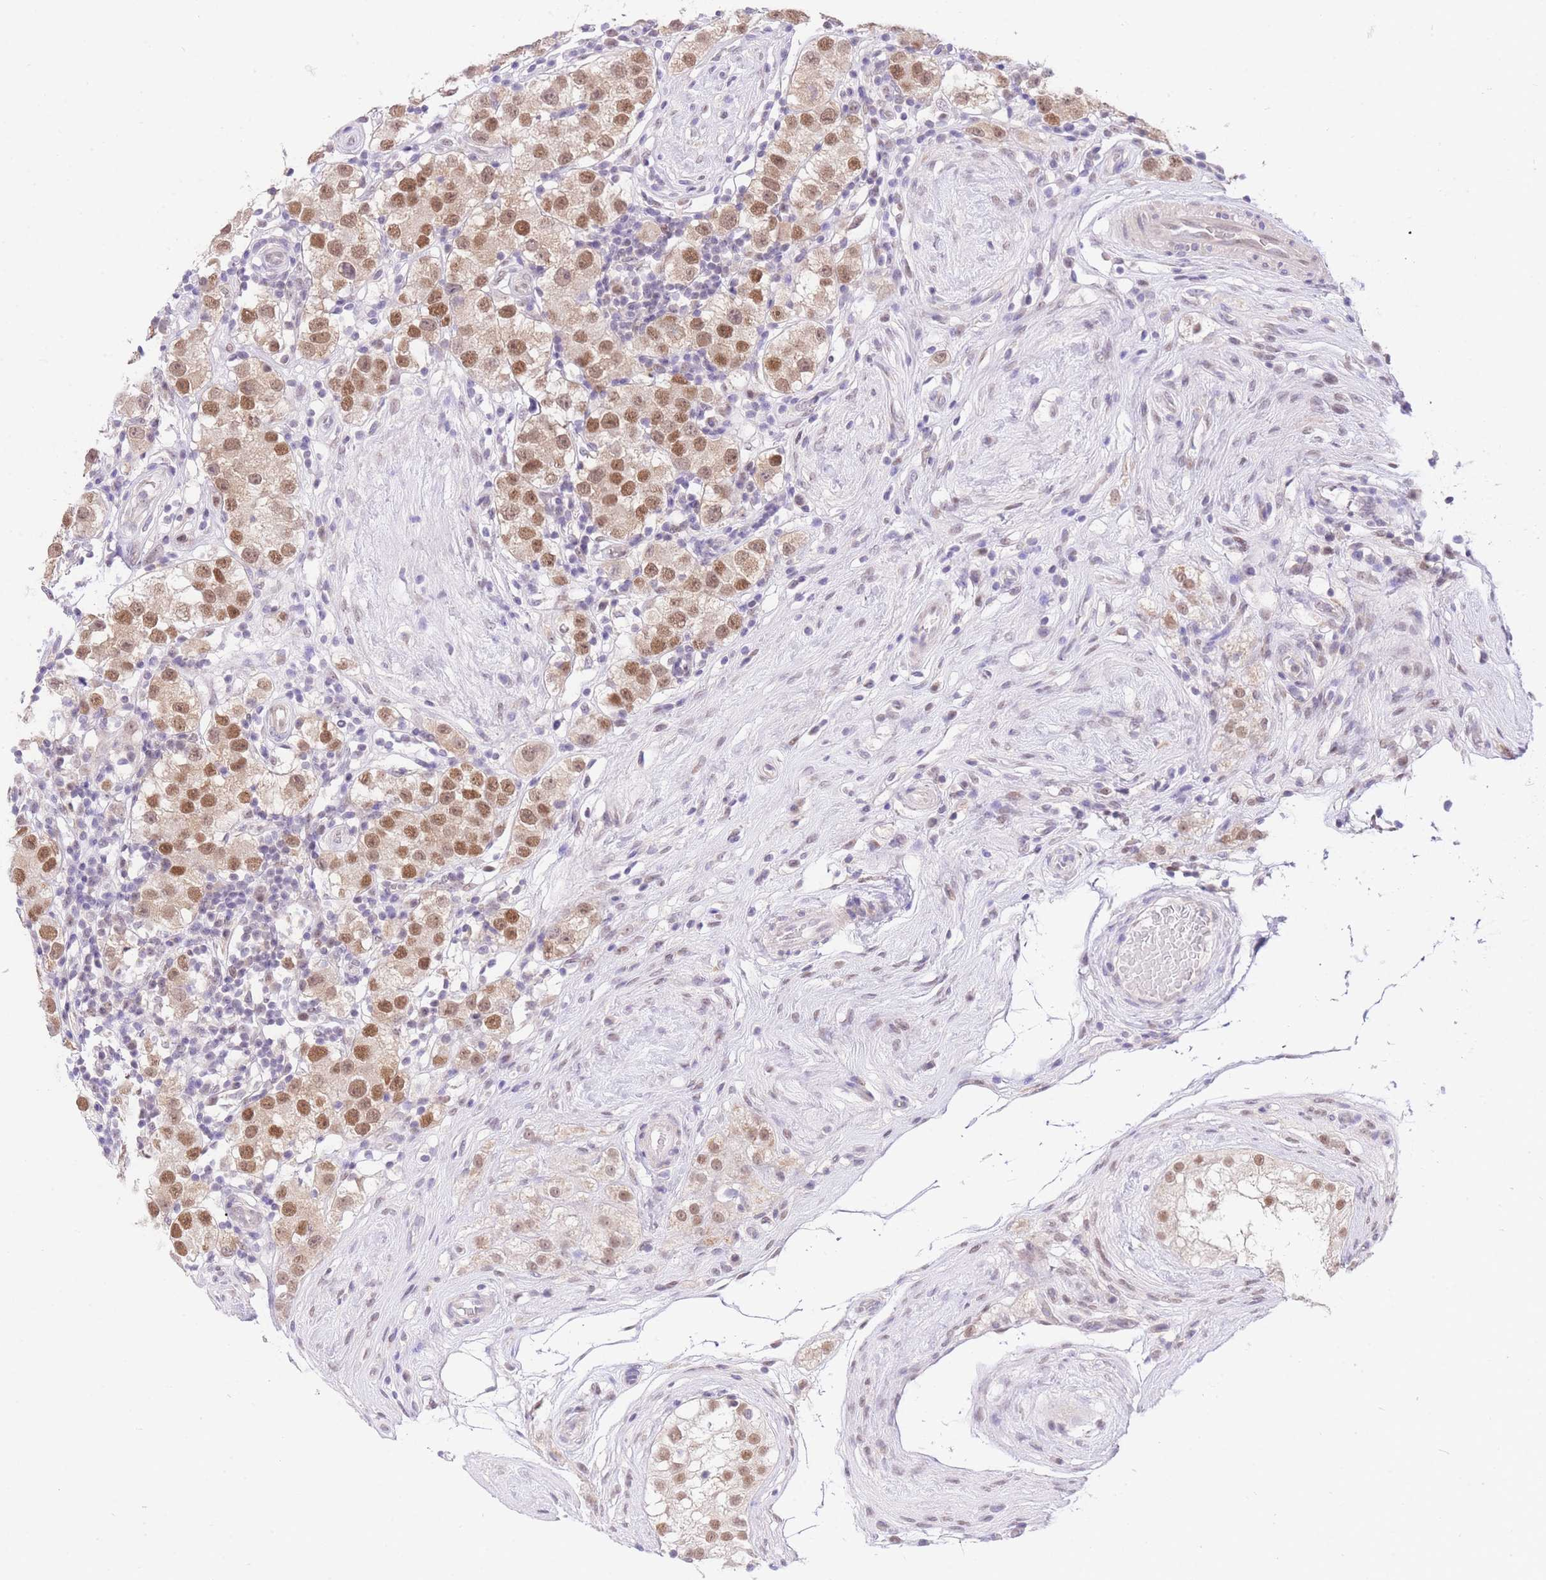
{"staining": {"intensity": "moderate", "quantity": ">75%", "location": "nuclear"}, "tissue": "testis cancer", "cell_type": "Tumor cells", "image_type": "cancer", "snomed": [{"axis": "morphology", "description": "Seminoma, NOS"}, {"axis": "topography", "description": "Testis"}], "caption": "Testis seminoma stained with DAB (3,3'-diaminobenzidine) immunohistochemistry shows medium levels of moderate nuclear expression in approximately >75% of tumor cells. The protein of interest is shown in brown color, while the nuclei are stained blue.", "gene": "UBXN7", "patient": {"sex": "male", "age": 34}}